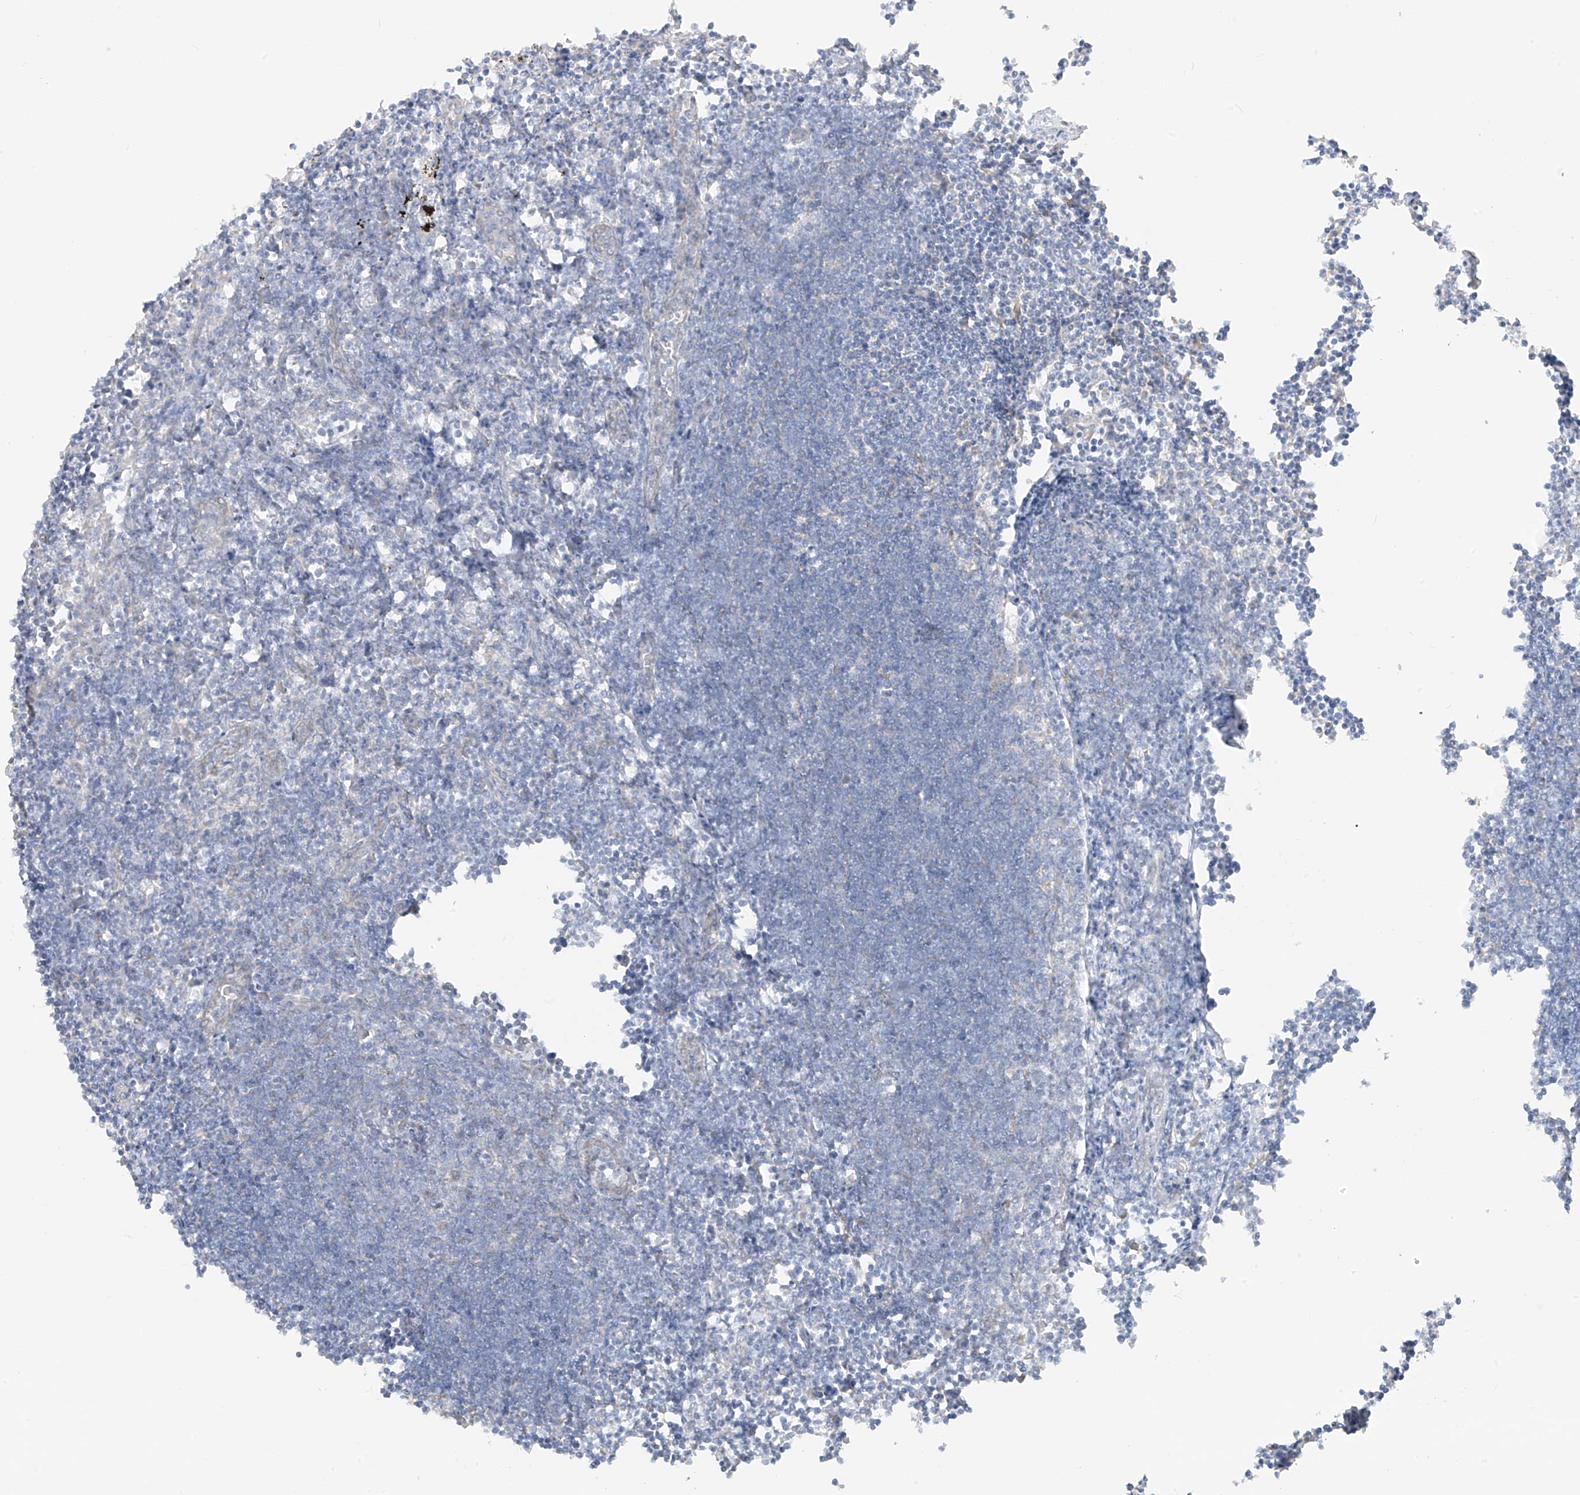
{"staining": {"intensity": "negative", "quantity": "none", "location": "none"}, "tissue": "lymph node", "cell_type": "Germinal center cells", "image_type": "normal", "snomed": [{"axis": "morphology", "description": "Normal tissue, NOS"}, {"axis": "morphology", "description": "Malignant melanoma, Metastatic site"}, {"axis": "topography", "description": "Lymph node"}], "caption": "Photomicrograph shows no protein staining in germinal center cells of normal lymph node. (IHC, brightfield microscopy, high magnification).", "gene": "DCDC2", "patient": {"sex": "male", "age": 41}}